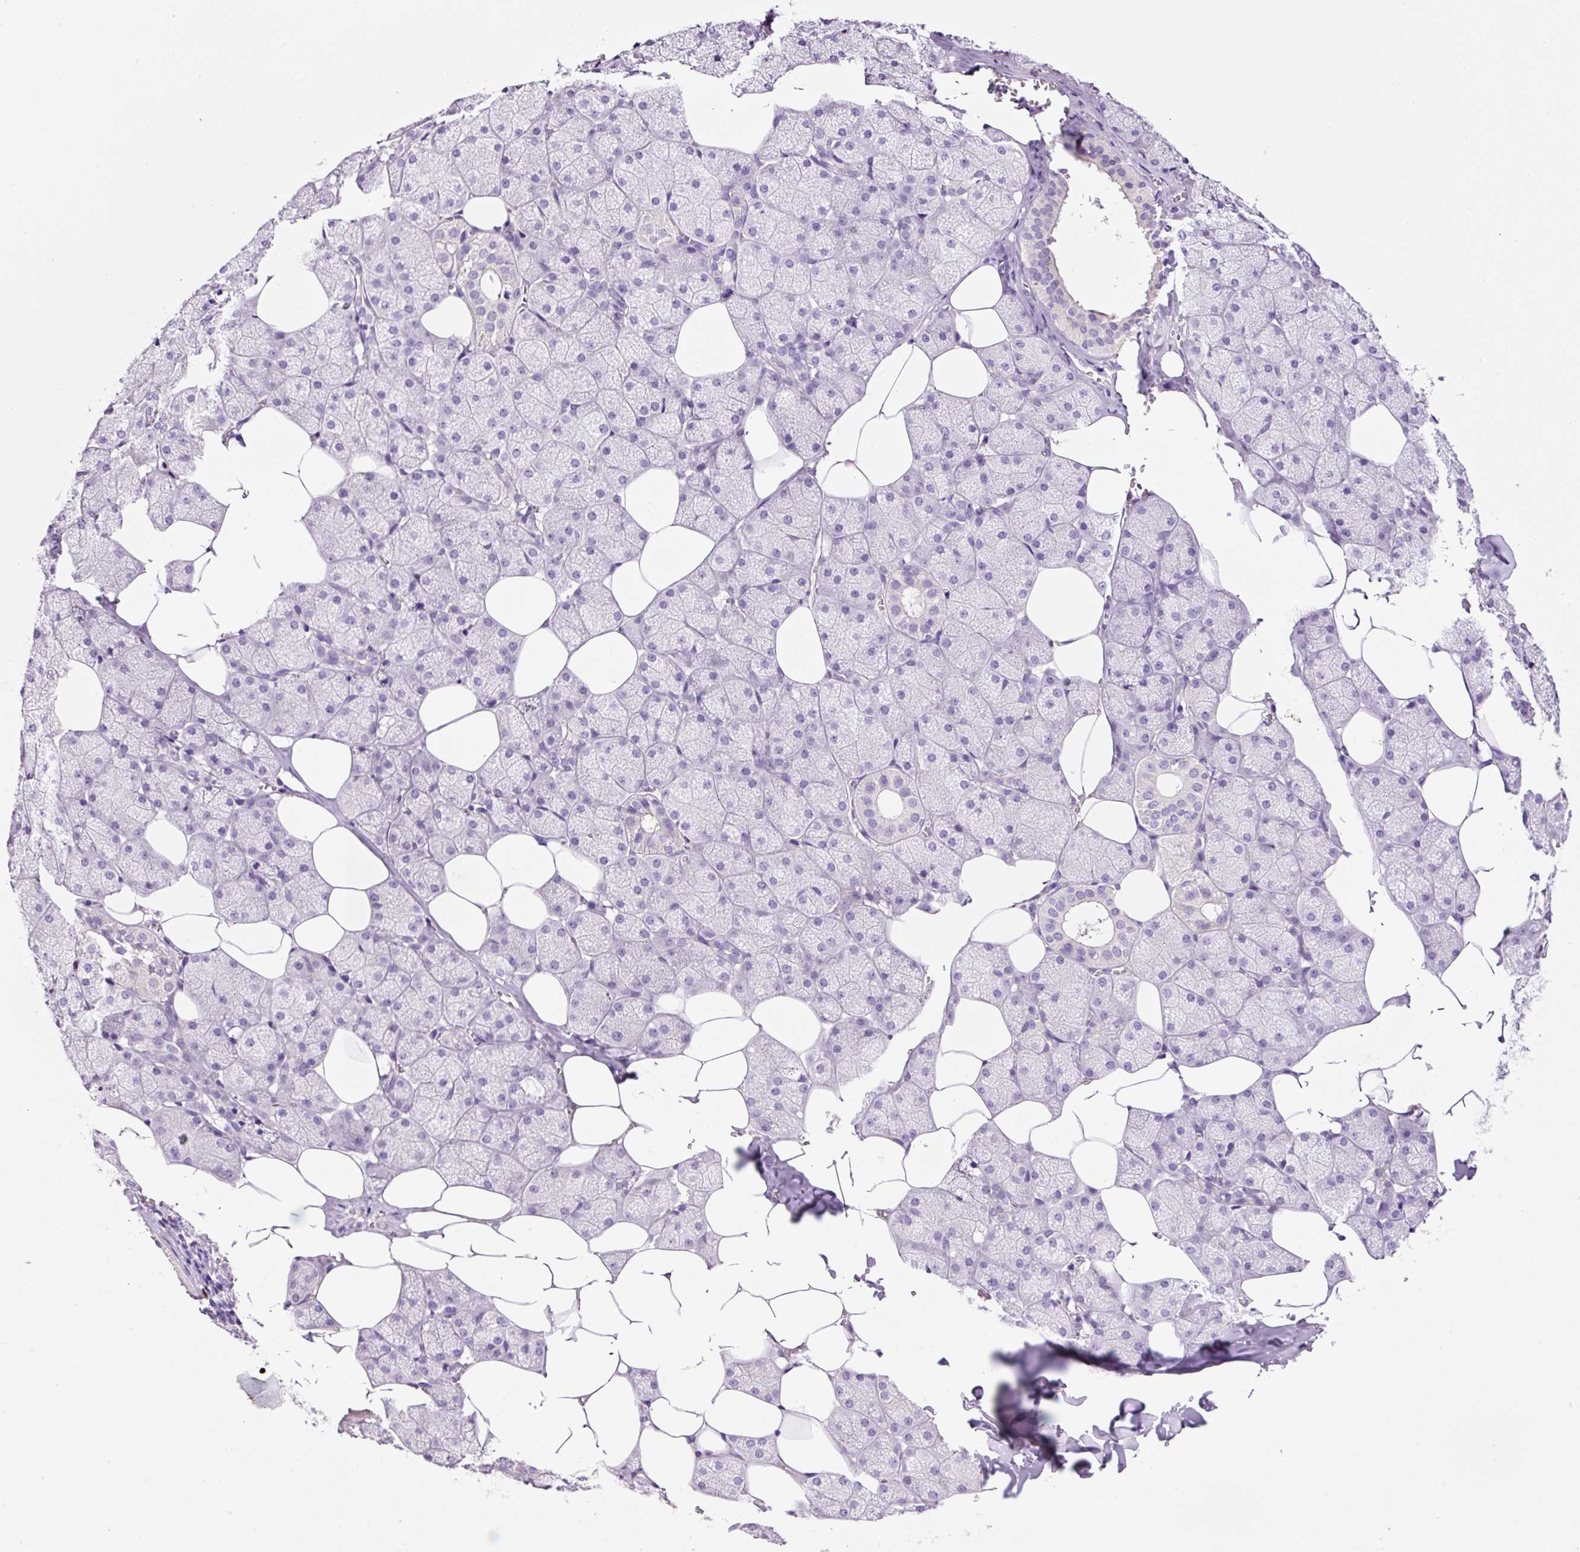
{"staining": {"intensity": "negative", "quantity": "none", "location": "none"}, "tissue": "salivary gland", "cell_type": "Glandular cells", "image_type": "normal", "snomed": [{"axis": "morphology", "description": "Normal tissue, NOS"}, {"axis": "topography", "description": "Salivary gland"}, {"axis": "topography", "description": "Peripheral nerve tissue"}], "caption": "Immunohistochemistry (IHC) photomicrograph of benign salivary gland stained for a protein (brown), which demonstrates no expression in glandular cells.", "gene": "DPPA4", "patient": {"sex": "male", "age": 38}}